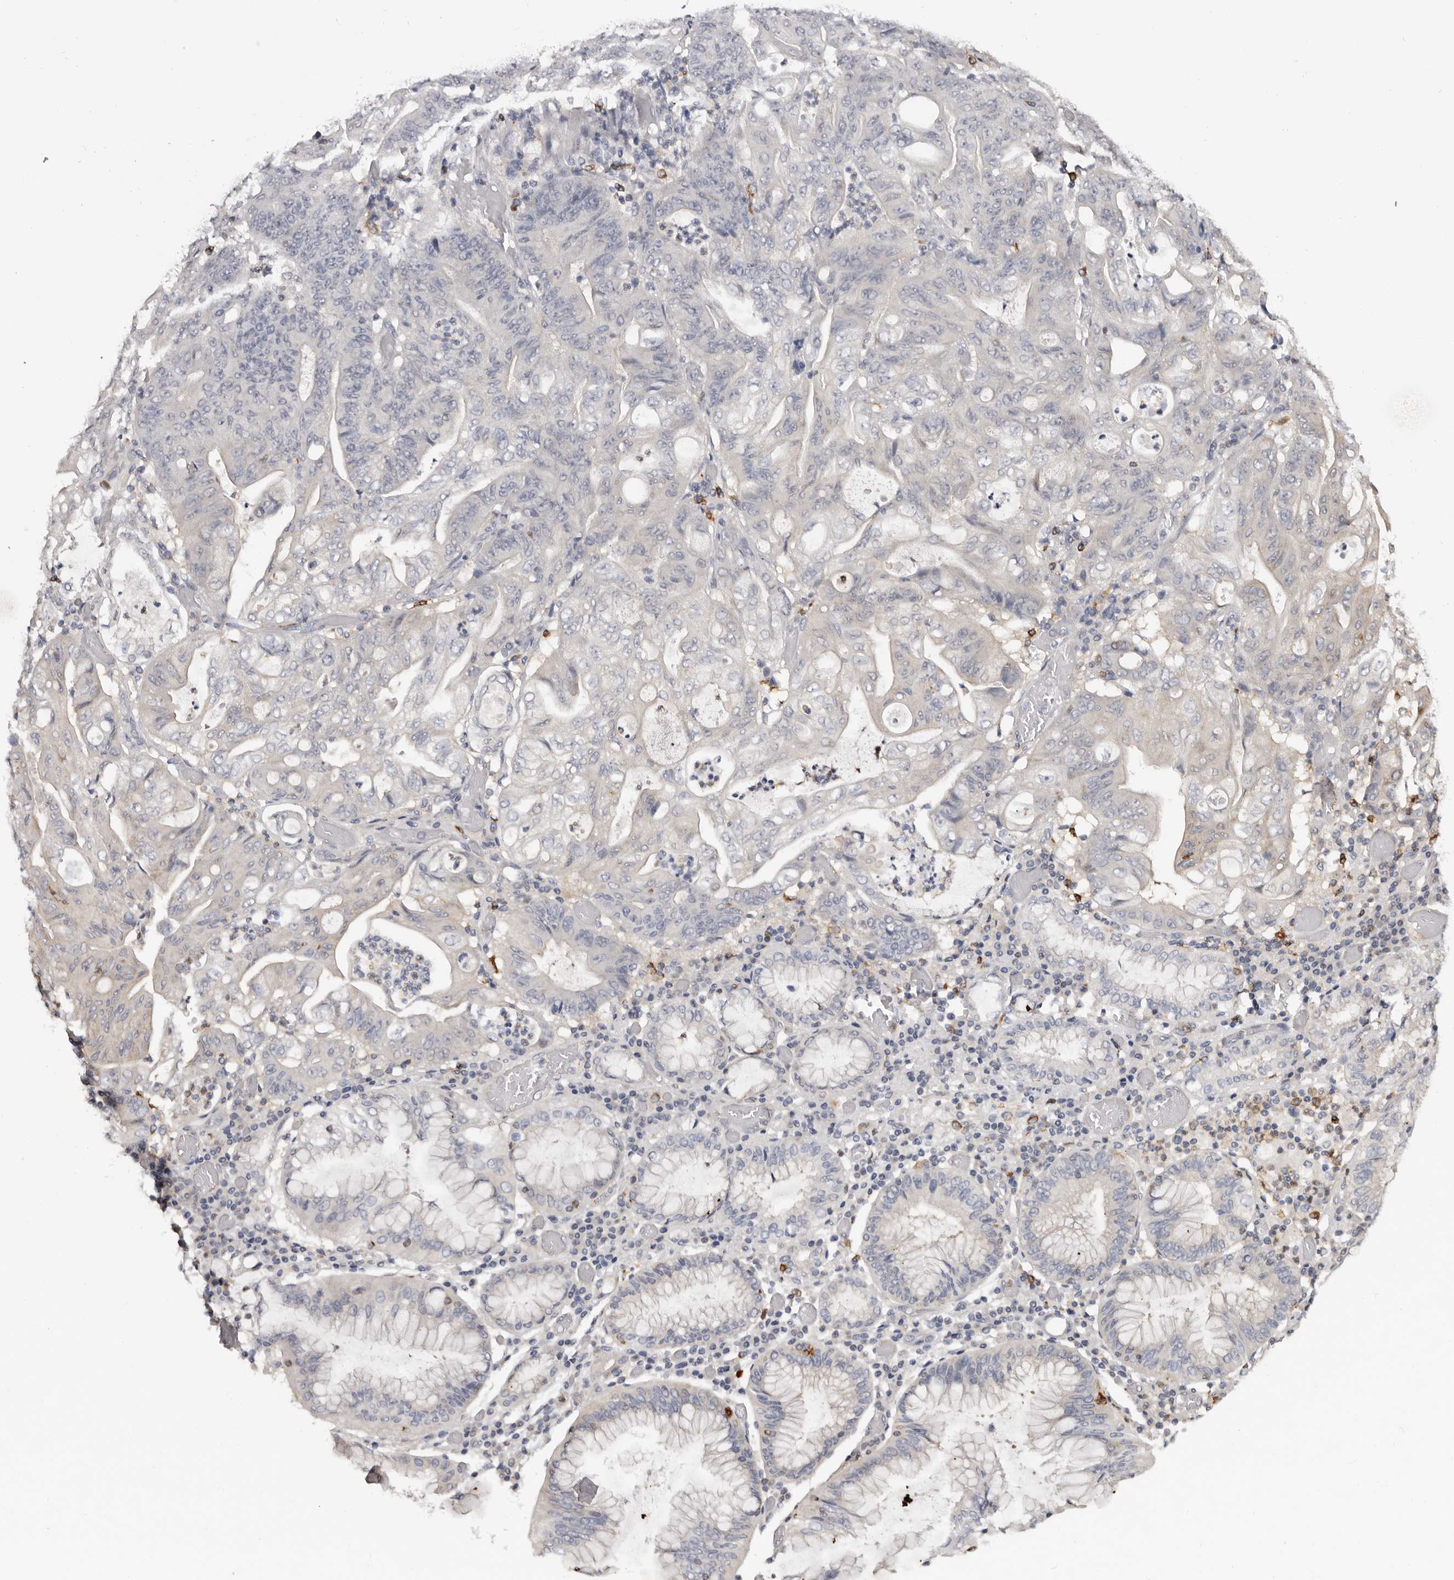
{"staining": {"intensity": "negative", "quantity": "none", "location": "none"}, "tissue": "stomach cancer", "cell_type": "Tumor cells", "image_type": "cancer", "snomed": [{"axis": "morphology", "description": "Adenocarcinoma, NOS"}, {"axis": "topography", "description": "Stomach"}], "caption": "IHC micrograph of stomach adenocarcinoma stained for a protein (brown), which shows no positivity in tumor cells. (DAB (3,3'-diaminobenzidine) immunohistochemistry (IHC) with hematoxylin counter stain).", "gene": "TNNI1", "patient": {"sex": "female", "age": 73}}